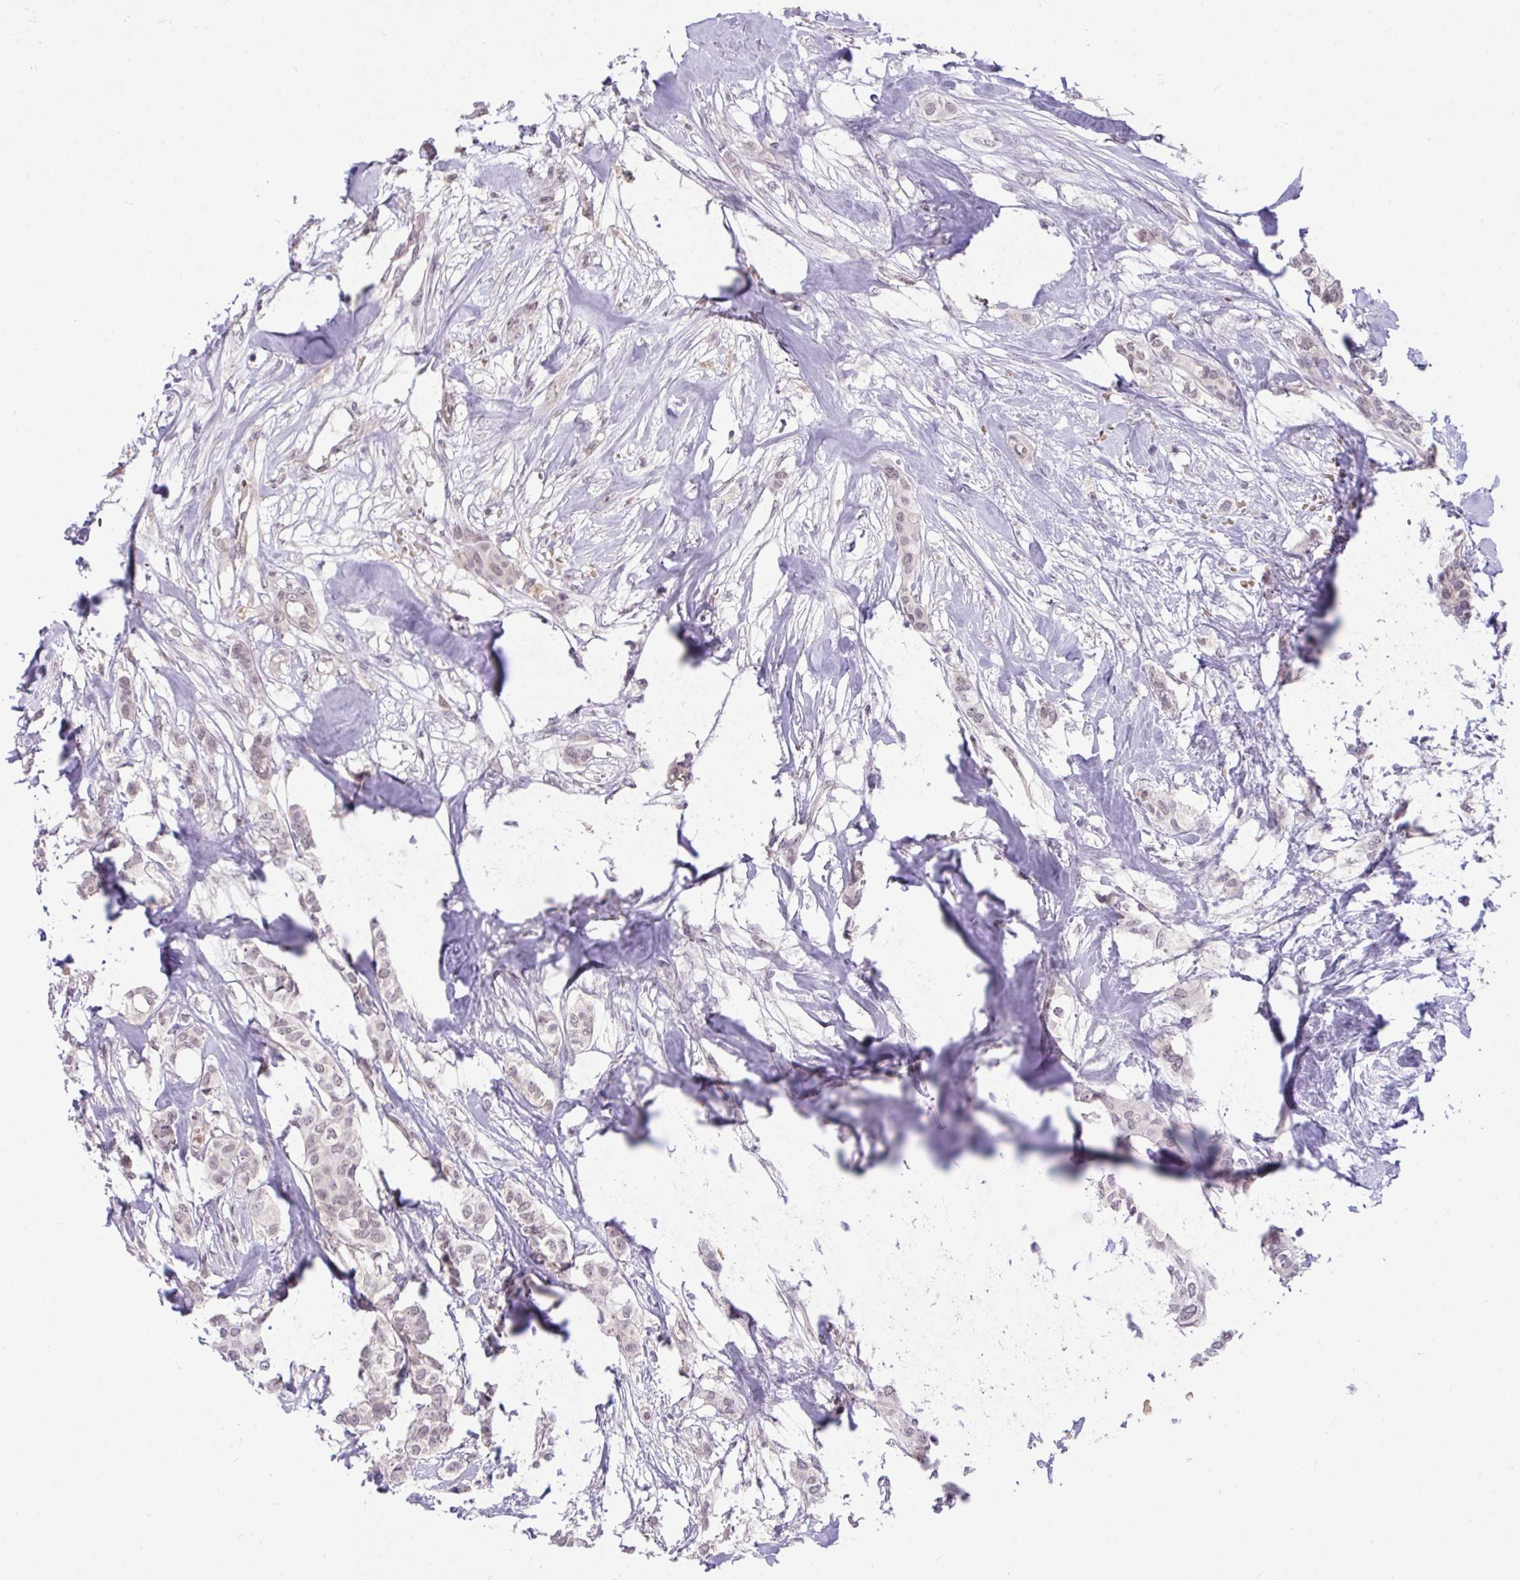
{"staining": {"intensity": "negative", "quantity": "none", "location": "none"}, "tissue": "breast cancer", "cell_type": "Tumor cells", "image_type": "cancer", "snomed": [{"axis": "morphology", "description": "Duct carcinoma"}, {"axis": "topography", "description": "Breast"}], "caption": "Tumor cells are negative for brown protein staining in breast cancer.", "gene": "PPP1CA", "patient": {"sex": "female", "age": 62}}